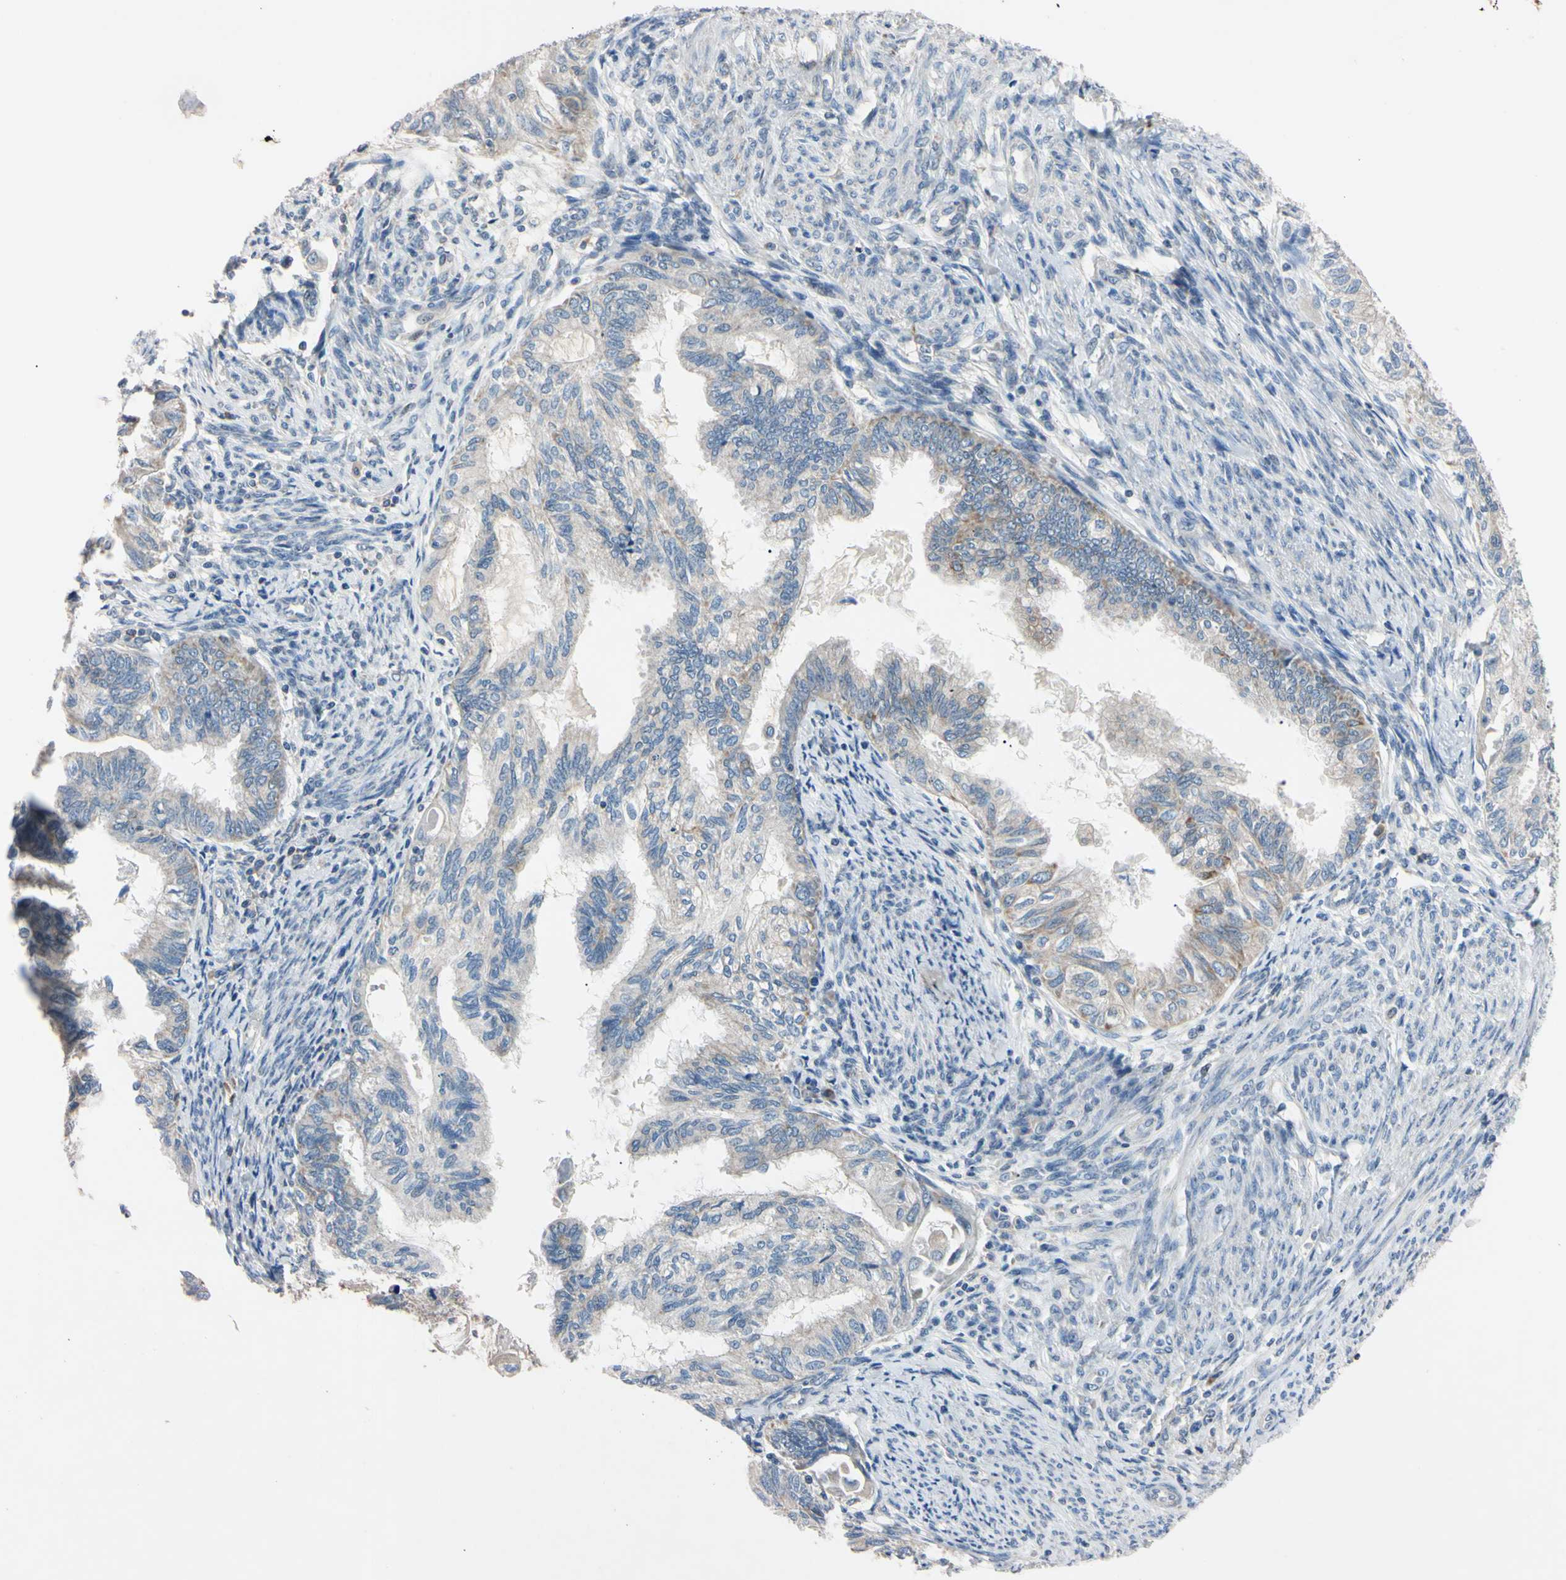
{"staining": {"intensity": "weak", "quantity": "<25%", "location": "cytoplasmic/membranous"}, "tissue": "cervical cancer", "cell_type": "Tumor cells", "image_type": "cancer", "snomed": [{"axis": "morphology", "description": "Normal tissue, NOS"}, {"axis": "morphology", "description": "Adenocarcinoma, NOS"}, {"axis": "topography", "description": "Cervix"}, {"axis": "topography", "description": "Endometrium"}], "caption": "Immunohistochemistry photomicrograph of neoplastic tissue: cervical adenocarcinoma stained with DAB (3,3'-diaminobenzidine) reveals no significant protein expression in tumor cells.", "gene": "PNKD", "patient": {"sex": "female", "age": 86}}